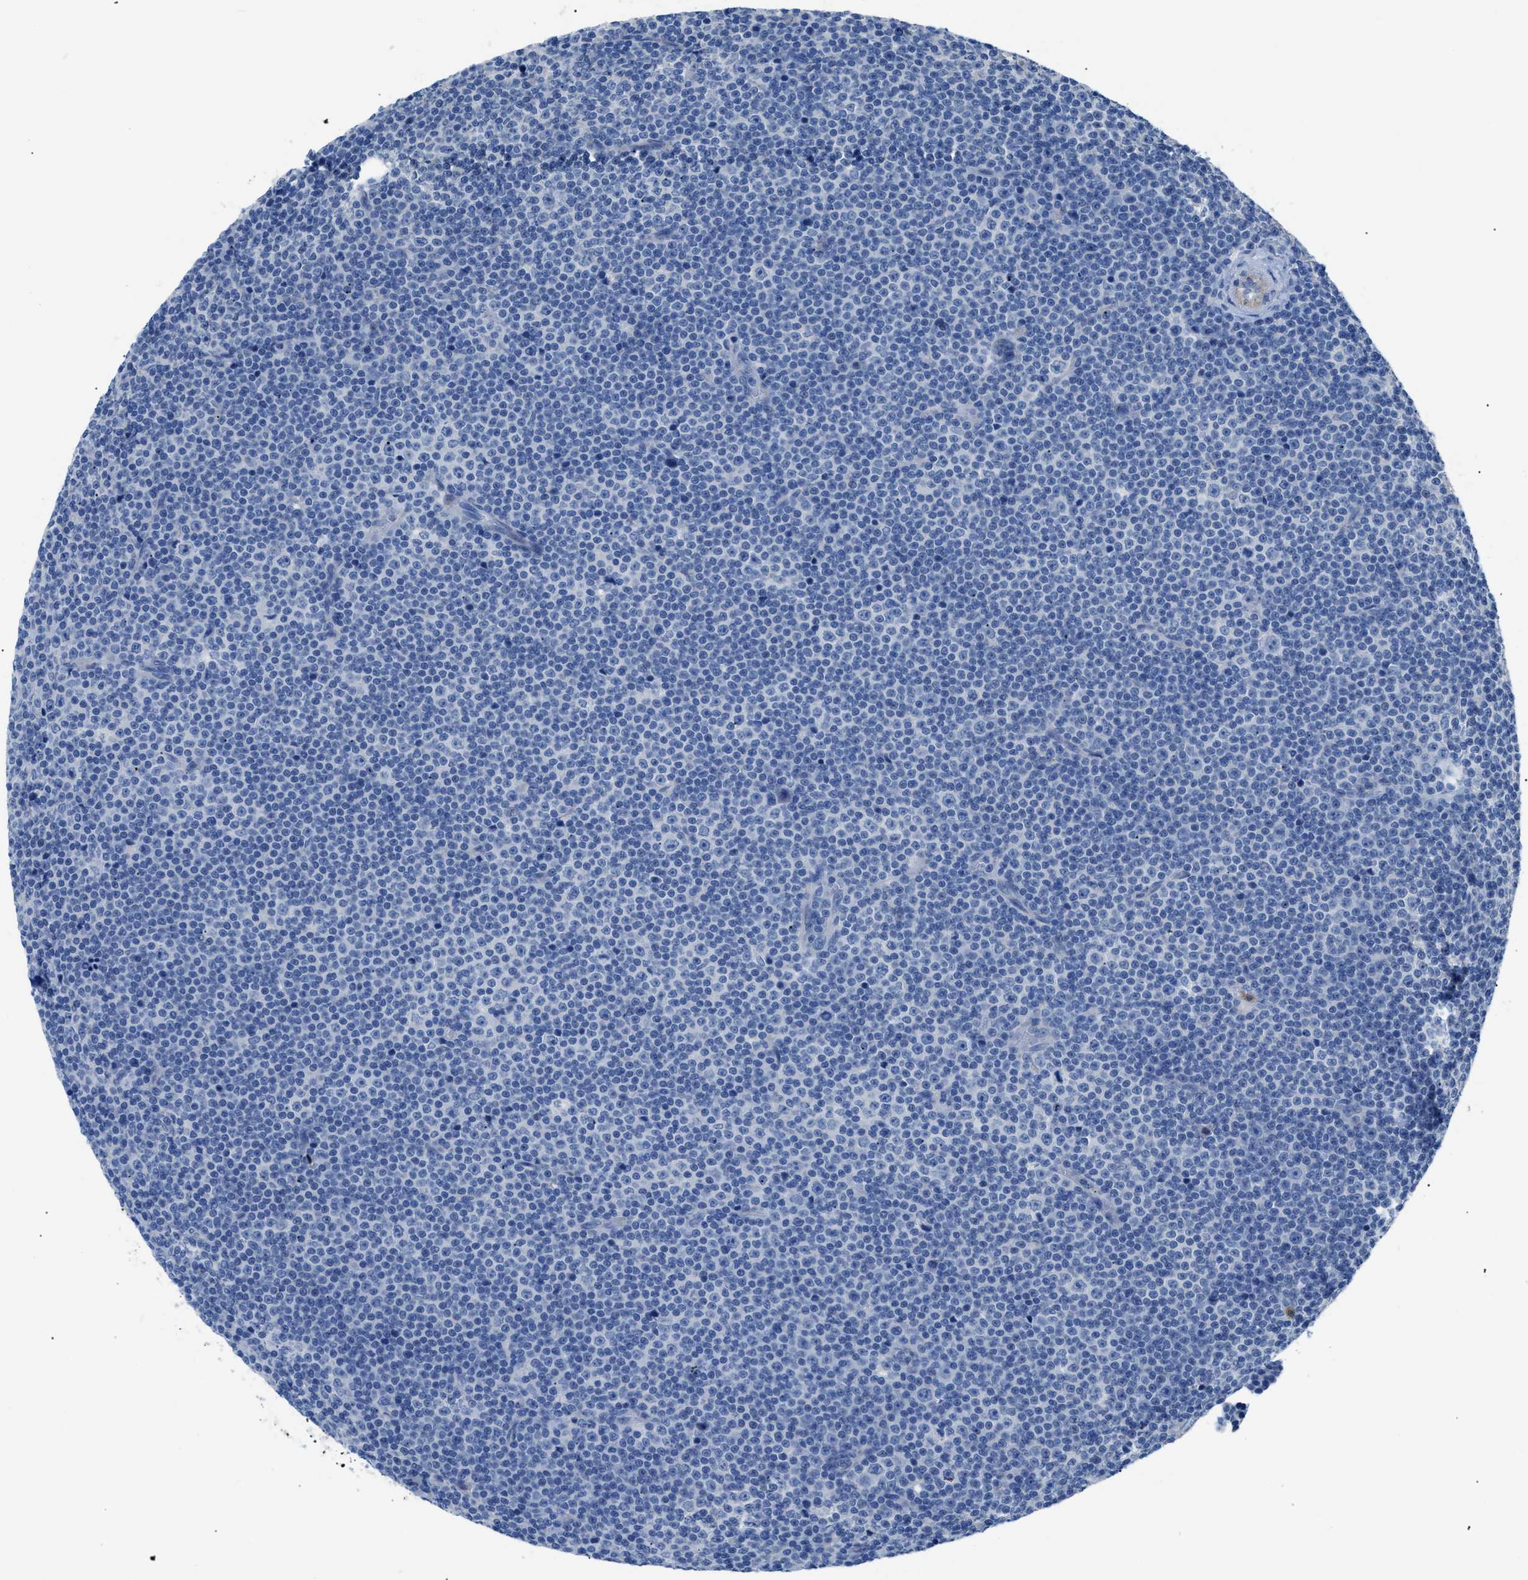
{"staining": {"intensity": "negative", "quantity": "none", "location": "none"}, "tissue": "lymphoma", "cell_type": "Tumor cells", "image_type": "cancer", "snomed": [{"axis": "morphology", "description": "Malignant lymphoma, non-Hodgkin's type, Low grade"}, {"axis": "topography", "description": "Lymph node"}], "caption": "IHC photomicrograph of lymphoma stained for a protein (brown), which reveals no expression in tumor cells.", "gene": "ITPR1", "patient": {"sex": "female", "age": 67}}